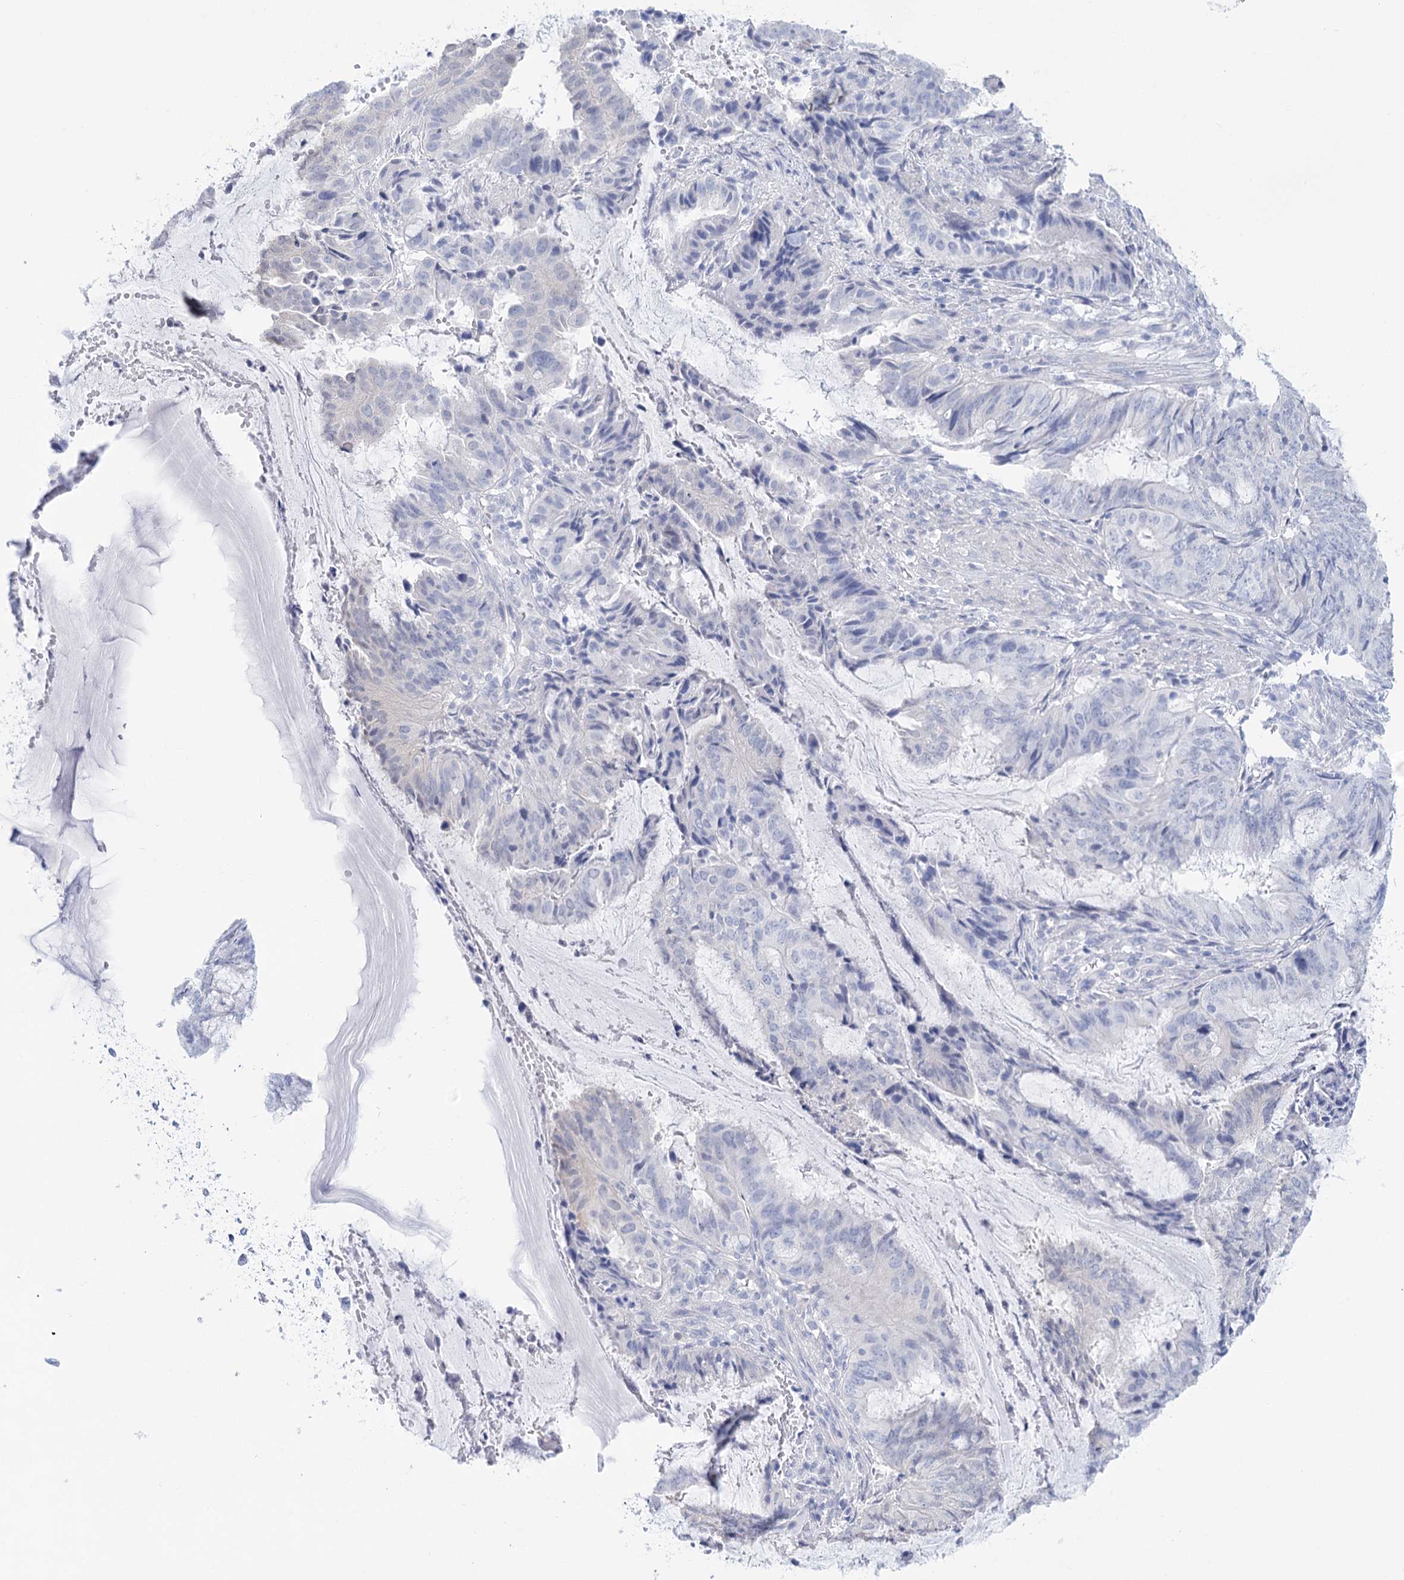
{"staining": {"intensity": "negative", "quantity": "none", "location": "none"}, "tissue": "endometrial cancer", "cell_type": "Tumor cells", "image_type": "cancer", "snomed": [{"axis": "morphology", "description": "Adenocarcinoma, NOS"}, {"axis": "topography", "description": "Endometrium"}], "caption": "Human endometrial cancer stained for a protein using immunohistochemistry (IHC) displays no staining in tumor cells.", "gene": "LALBA", "patient": {"sex": "female", "age": 51}}